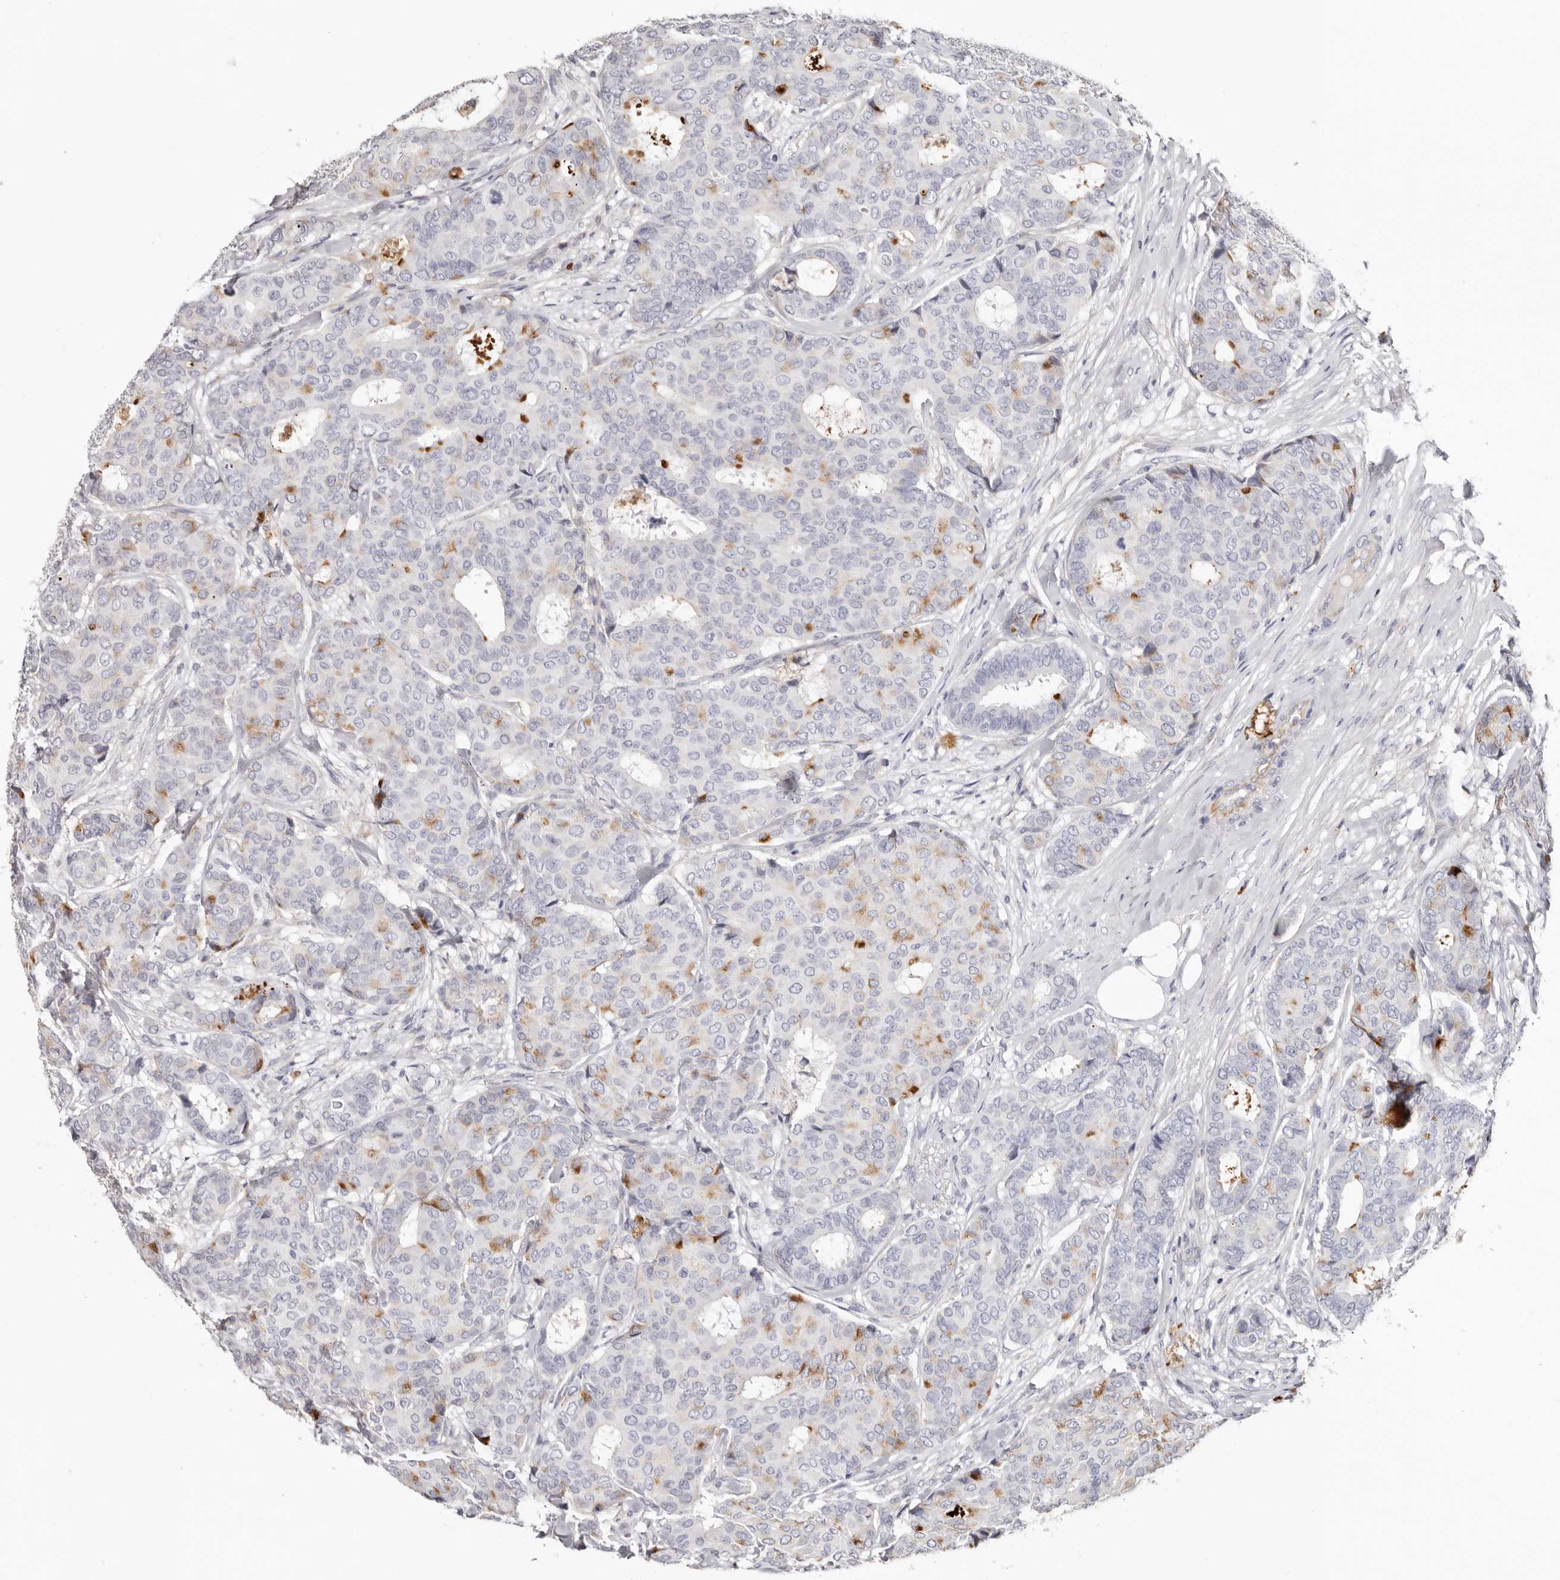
{"staining": {"intensity": "moderate", "quantity": "<25%", "location": "cytoplasmic/membranous"}, "tissue": "breast cancer", "cell_type": "Tumor cells", "image_type": "cancer", "snomed": [{"axis": "morphology", "description": "Duct carcinoma"}, {"axis": "topography", "description": "Breast"}], "caption": "Human breast cancer (intraductal carcinoma) stained with a brown dye shows moderate cytoplasmic/membranous positive staining in approximately <25% of tumor cells.", "gene": "PKDCC", "patient": {"sex": "female", "age": 75}}